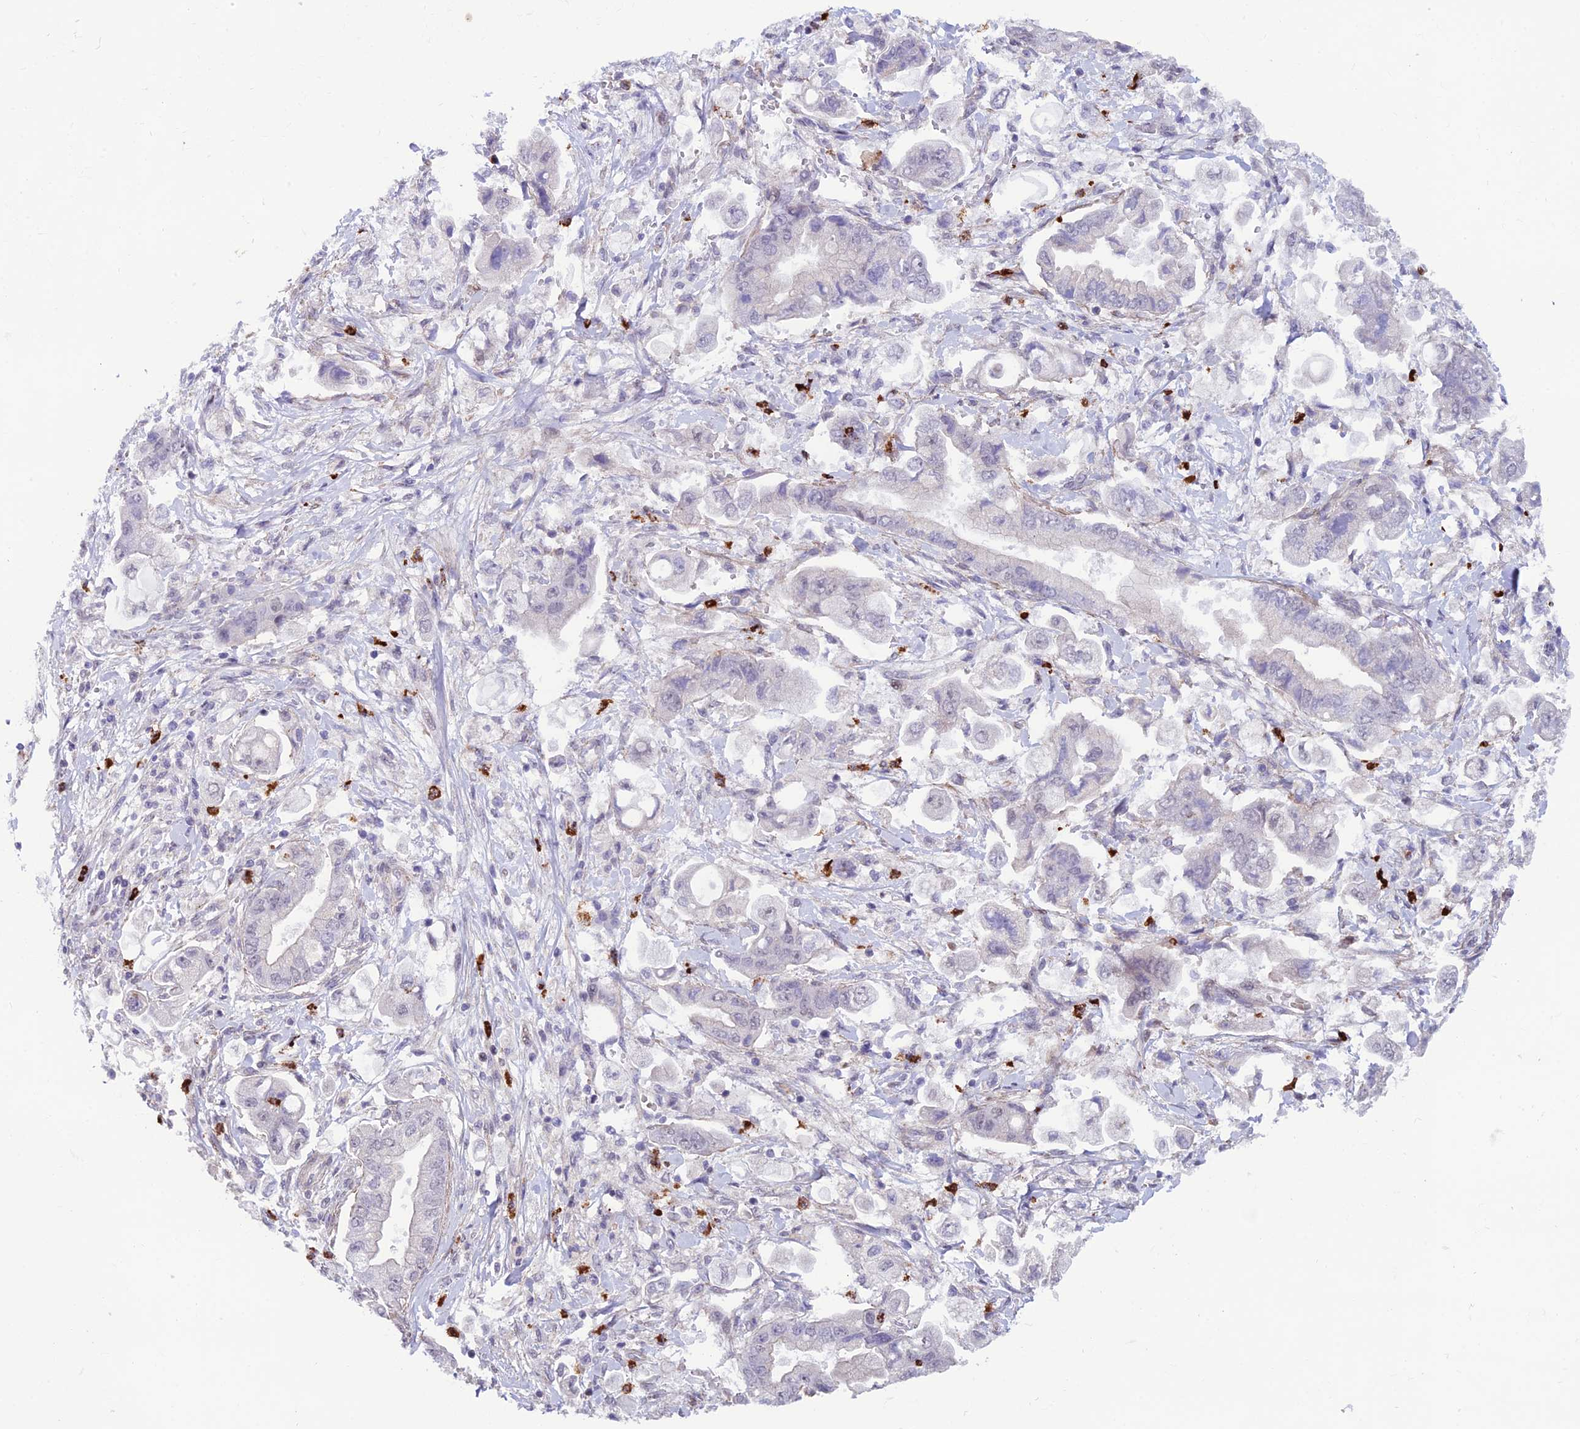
{"staining": {"intensity": "negative", "quantity": "none", "location": "none"}, "tissue": "stomach cancer", "cell_type": "Tumor cells", "image_type": "cancer", "snomed": [{"axis": "morphology", "description": "Adenocarcinoma, NOS"}, {"axis": "topography", "description": "Stomach"}], "caption": "IHC of adenocarcinoma (stomach) exhibits no positivity in tumor cells. (Immunohistochemistry (ihc), brightfield microscopy, high magnification).", "gene": "COL6A6", "patient": {"sex": "male", "age": 62}}